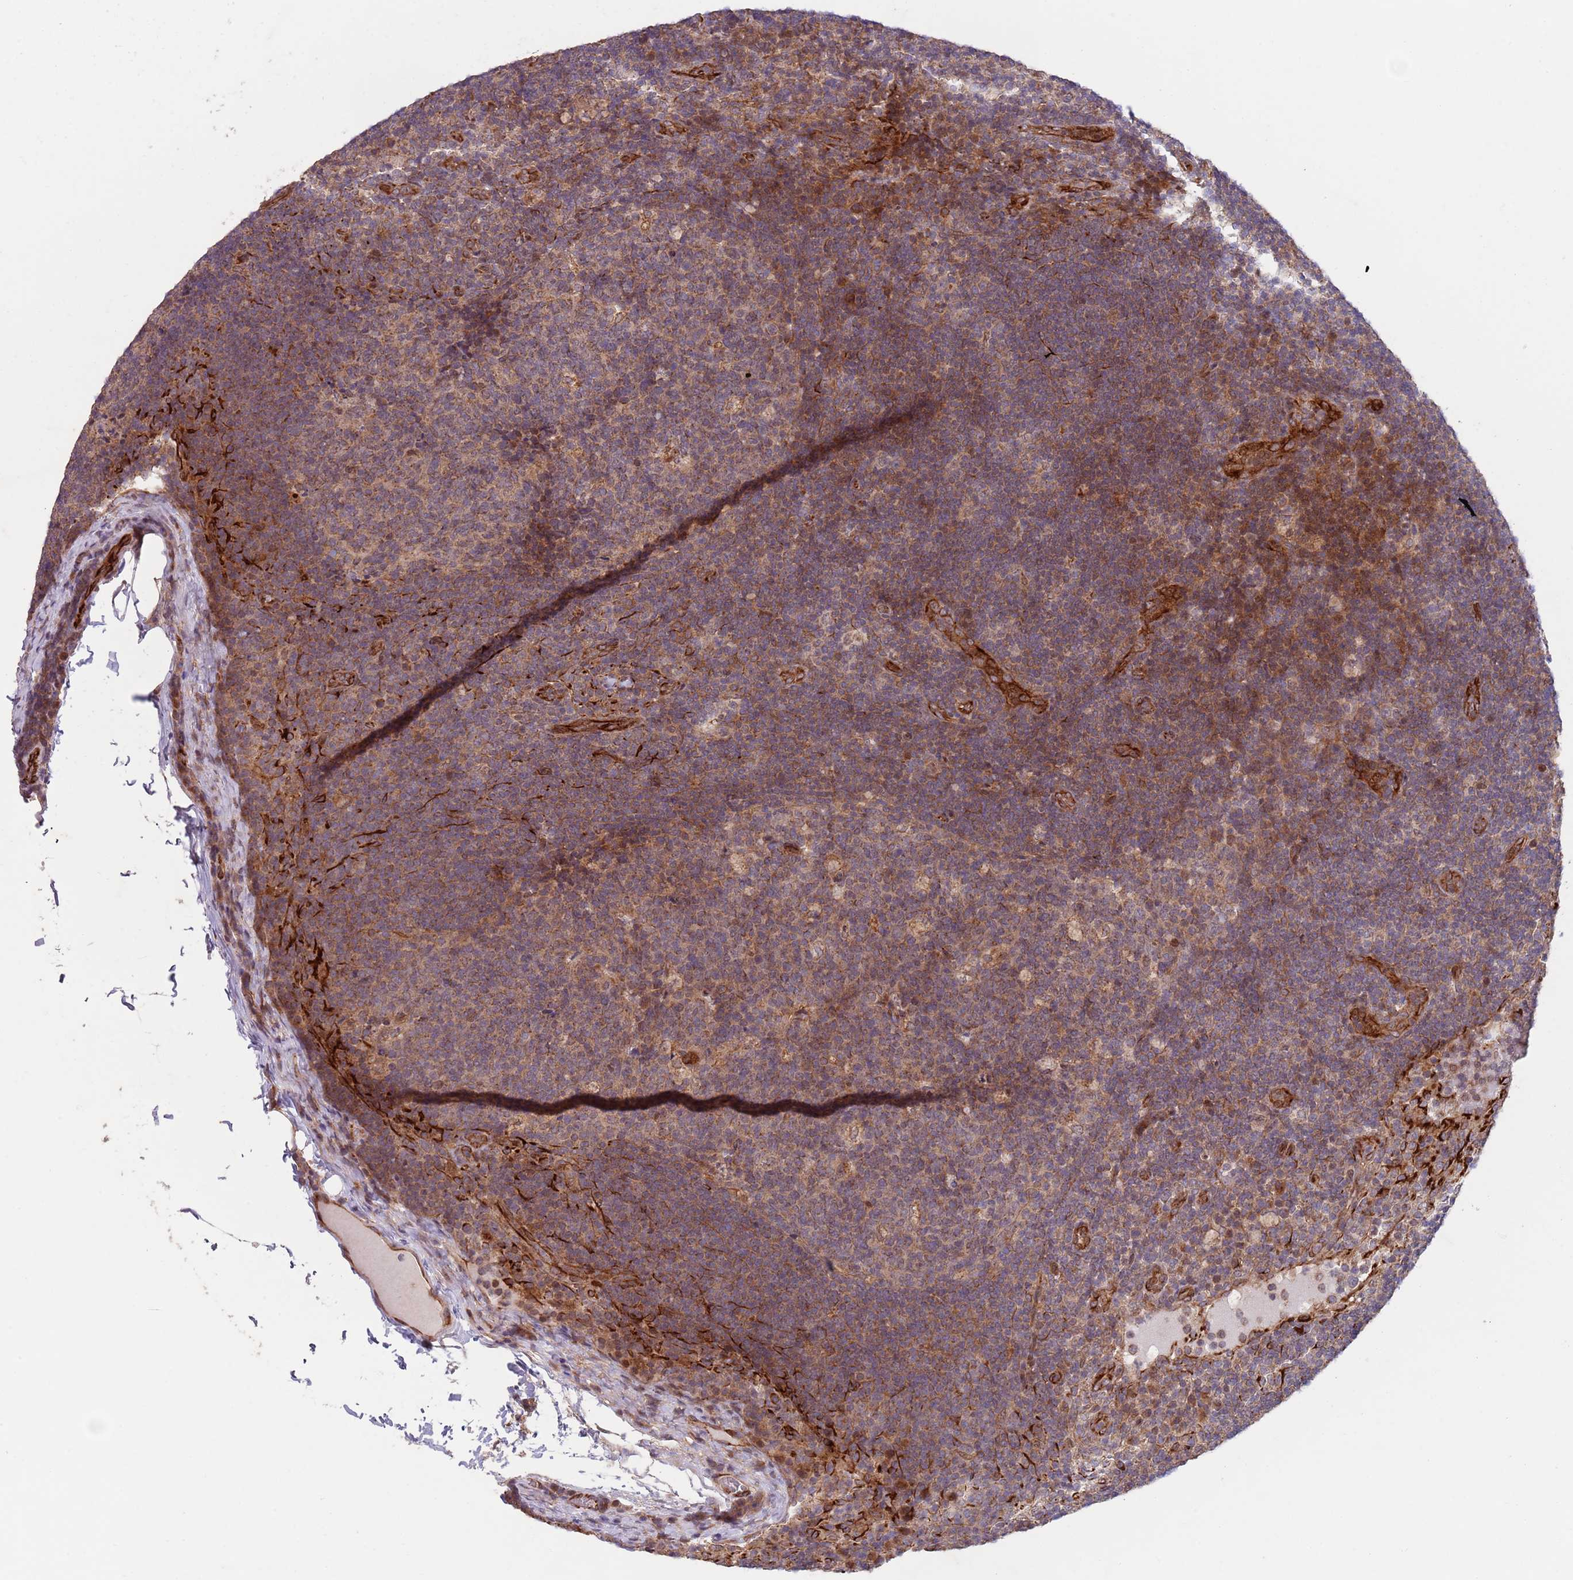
{"staining": {"intensity": "weak", "quantity": "25%-75%", "location": "cytoplasmic/membranous"}, "tissue": "lymph node", "cell_type": "Germinal center cells", "image_type": "normal", "snomed": [{"axis": "morphology", "description": "Normal tissue, NOS"}, {"axis": "topography", "description": "Lymph node"}], "caption": "About 25%-75% of germinal center cells in normal human lymph node exhibit weak cytoplasmic/membranous protein staining as visualized by brown immunohistochemical staining.", "gene": "CHD9", "patient": {"sex": "female", "age": 31}}